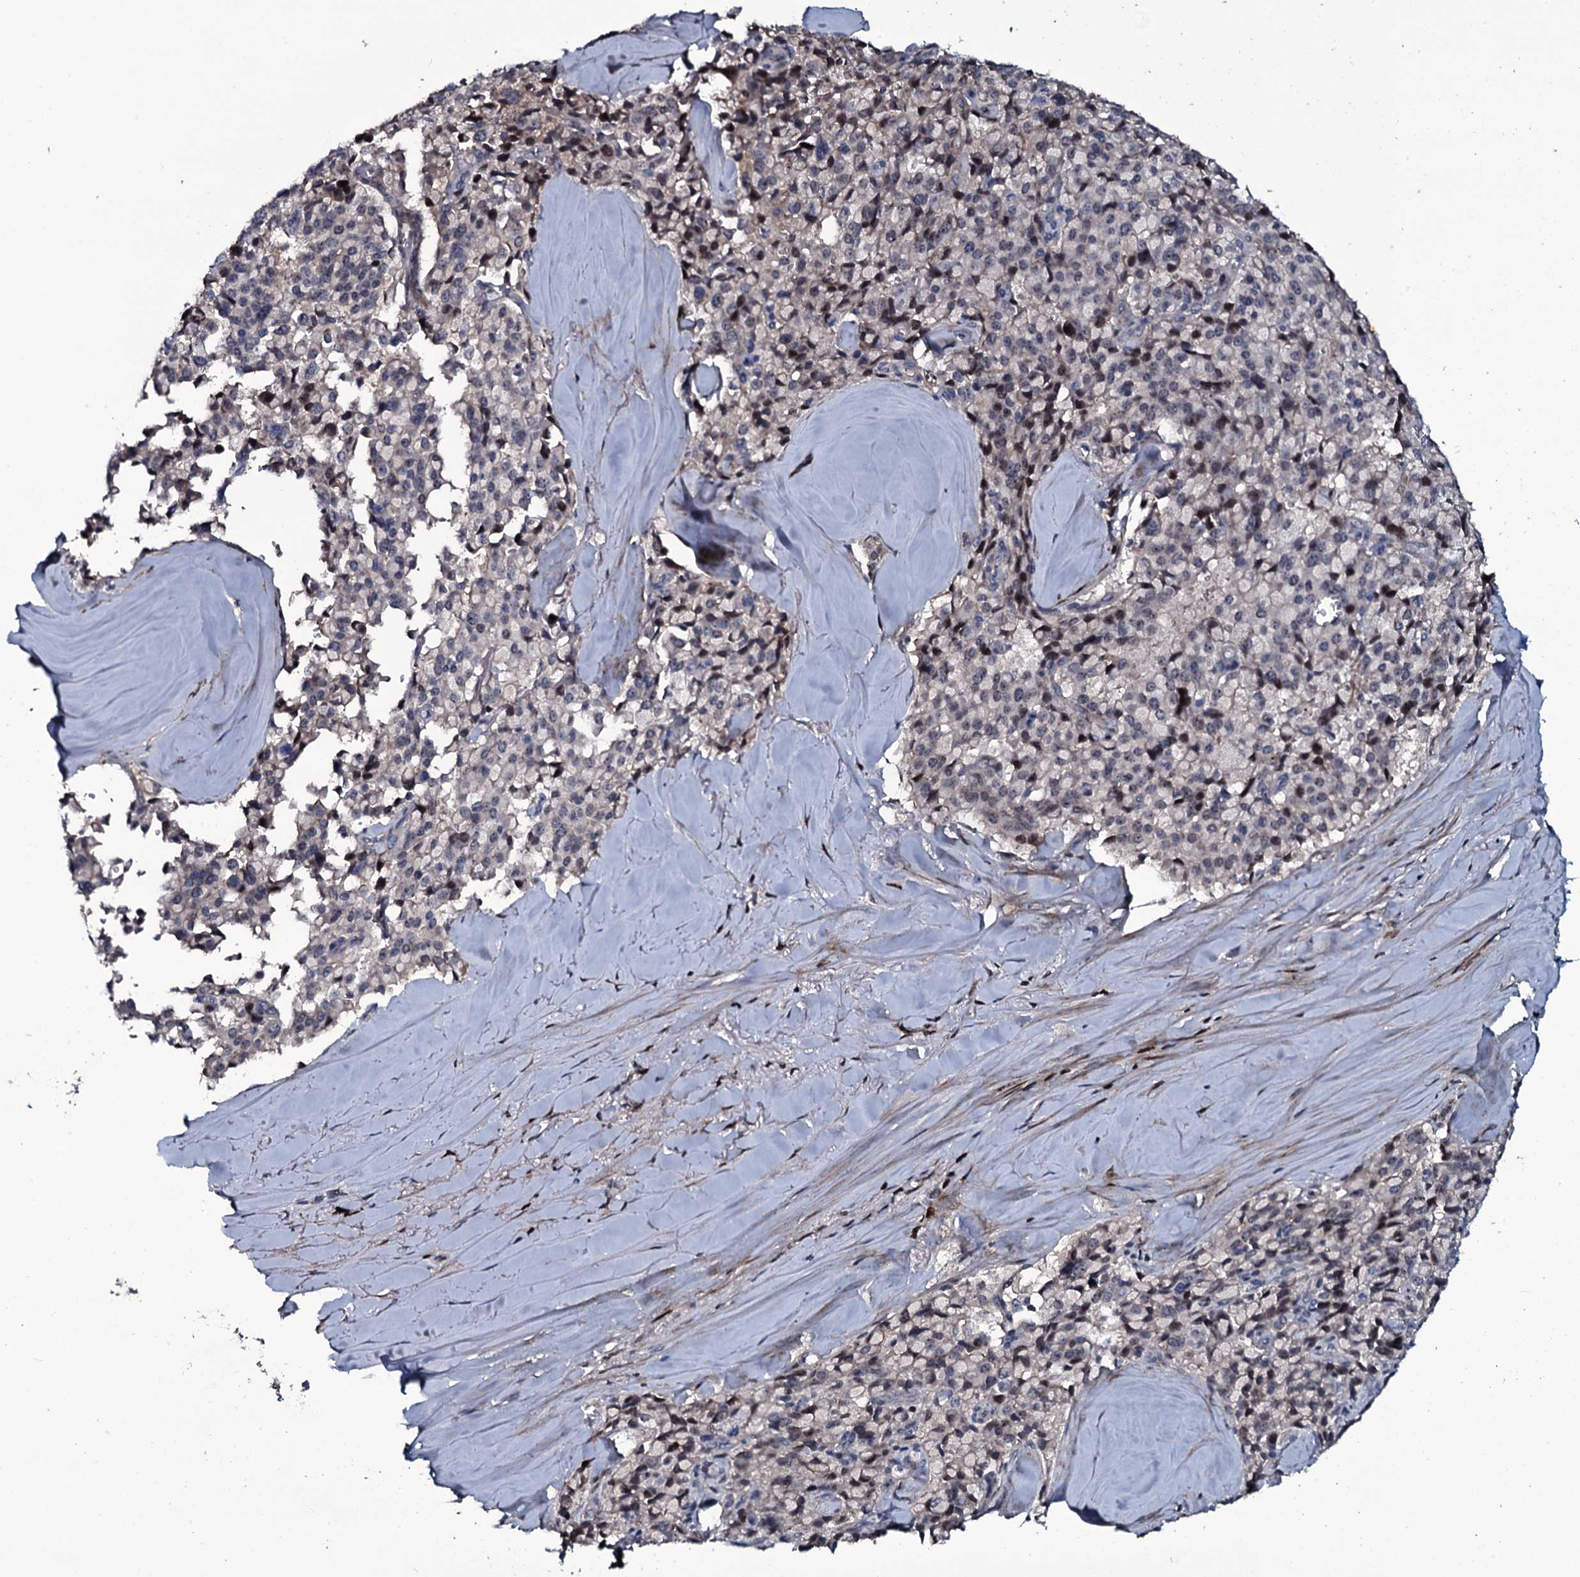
{"staining": {"intensity": "weak", "quantity": "25%-75%", "location": "nuclear"}, "tissue": "pancreatic cancer", "cell_type": "Tumor cells", "image_type": "cancer", "snomed": [{"axis": "morphology", "description": "Adenocarcinoma, NOS"}, {"axis": "topography", "description": "Pancreas"}], "caption": "An image showing weak nuclear expression in about 25%-75% of tumor cells in pancreatic adenocarcinoma, as visualized by brown immunohistochemical staining.", "gene": "LYG2", "patient": {"sex": "male", "age": 65}}